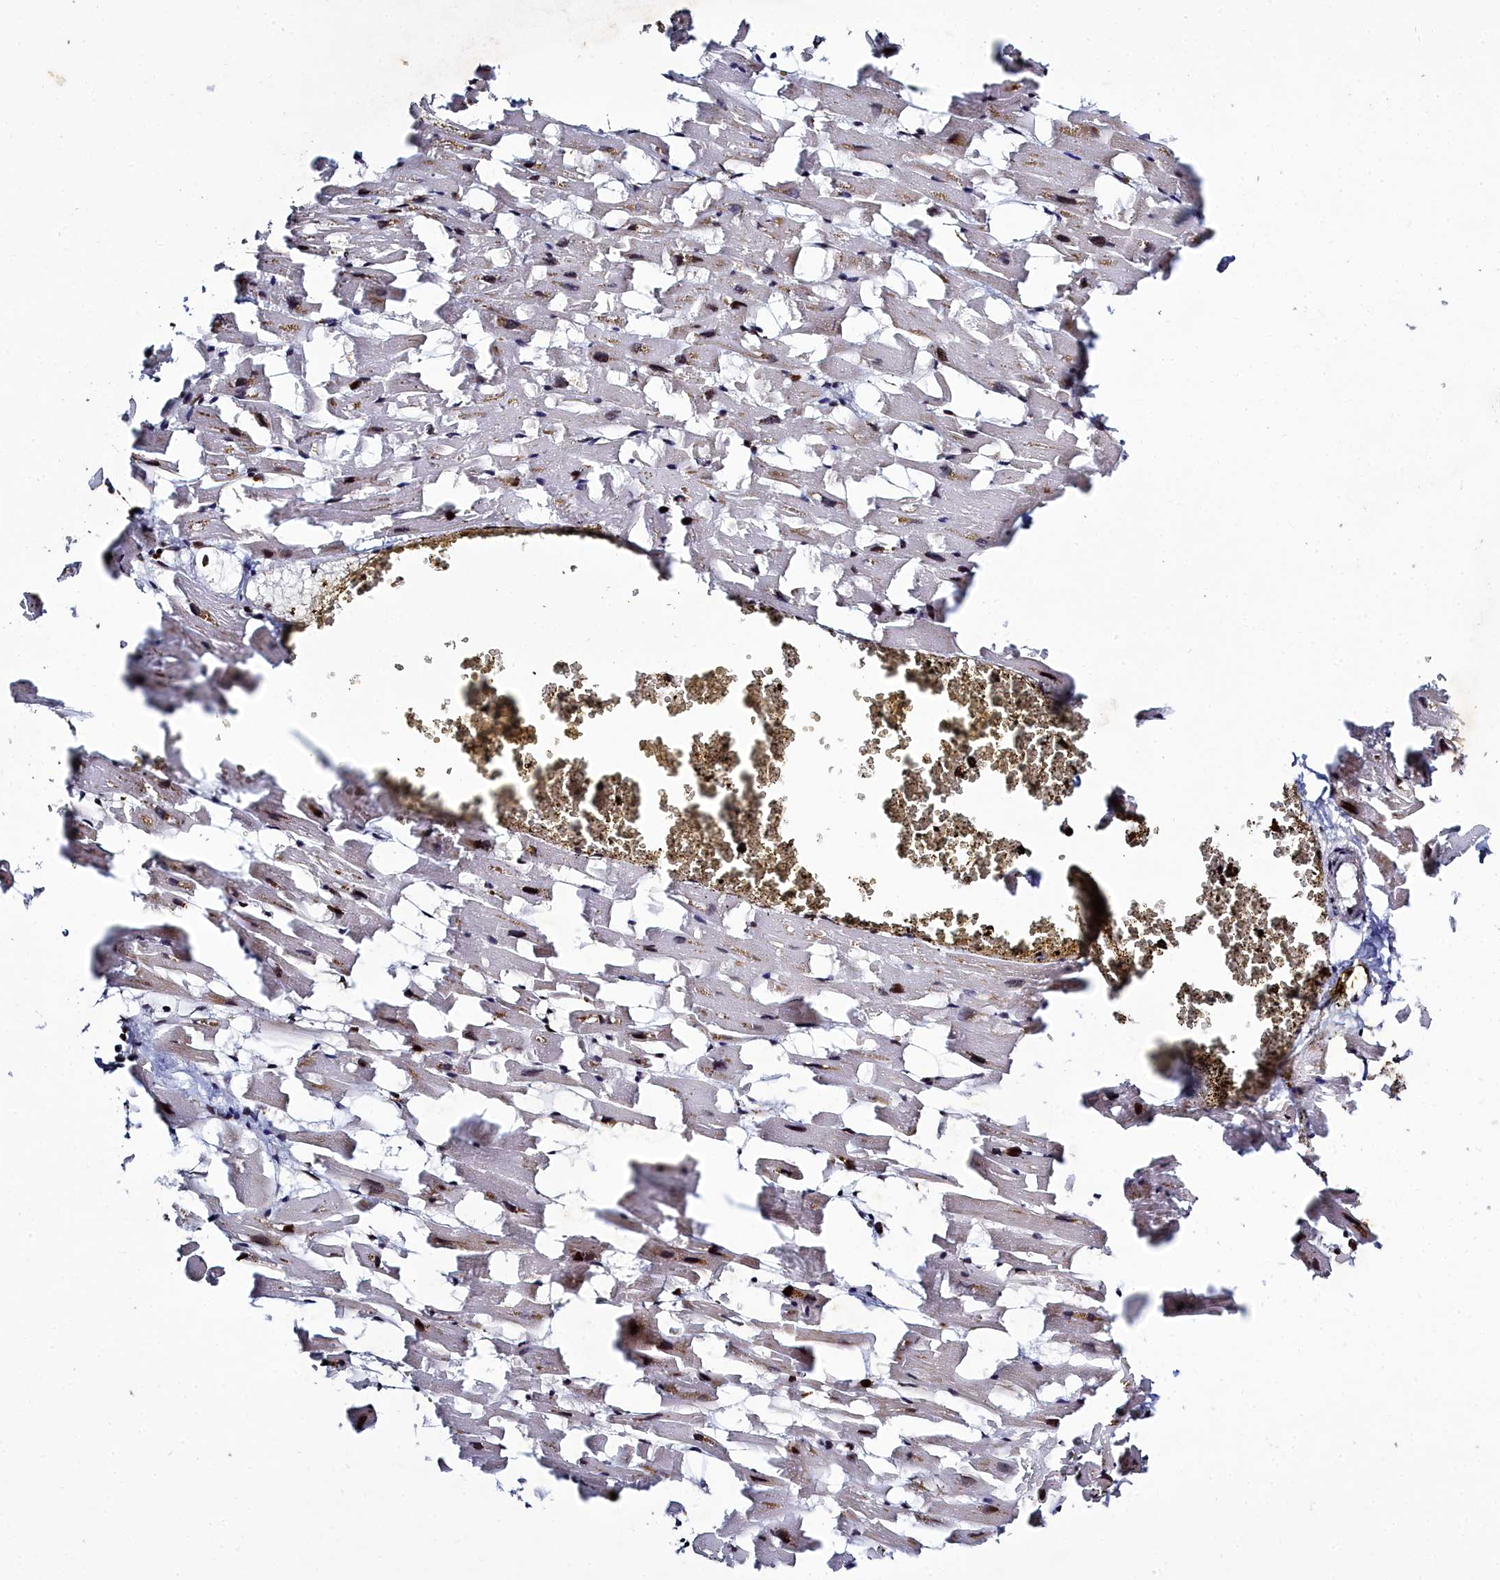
{"staining": {"intensity": "moderate", "quantity": "25%-75%", "location": "cytoplasmic/membranous"}, "tissue": "heart muscle", "cell_type": "Cardiomyocytes", "image_type": "normal", "snomed": [{"axis": "morphology", "description": "Normal tissue, NOS"}, {"axis": "topography", "description": "Heart"}], "caption": "Protein staining by IHC shows moderate cytoplasmic/membranous staining in about 25%-75% of cardiomyocytes in normal heart muscle.", "gene": "FZD4", "patient": {"sex": "female", "age": 64}}